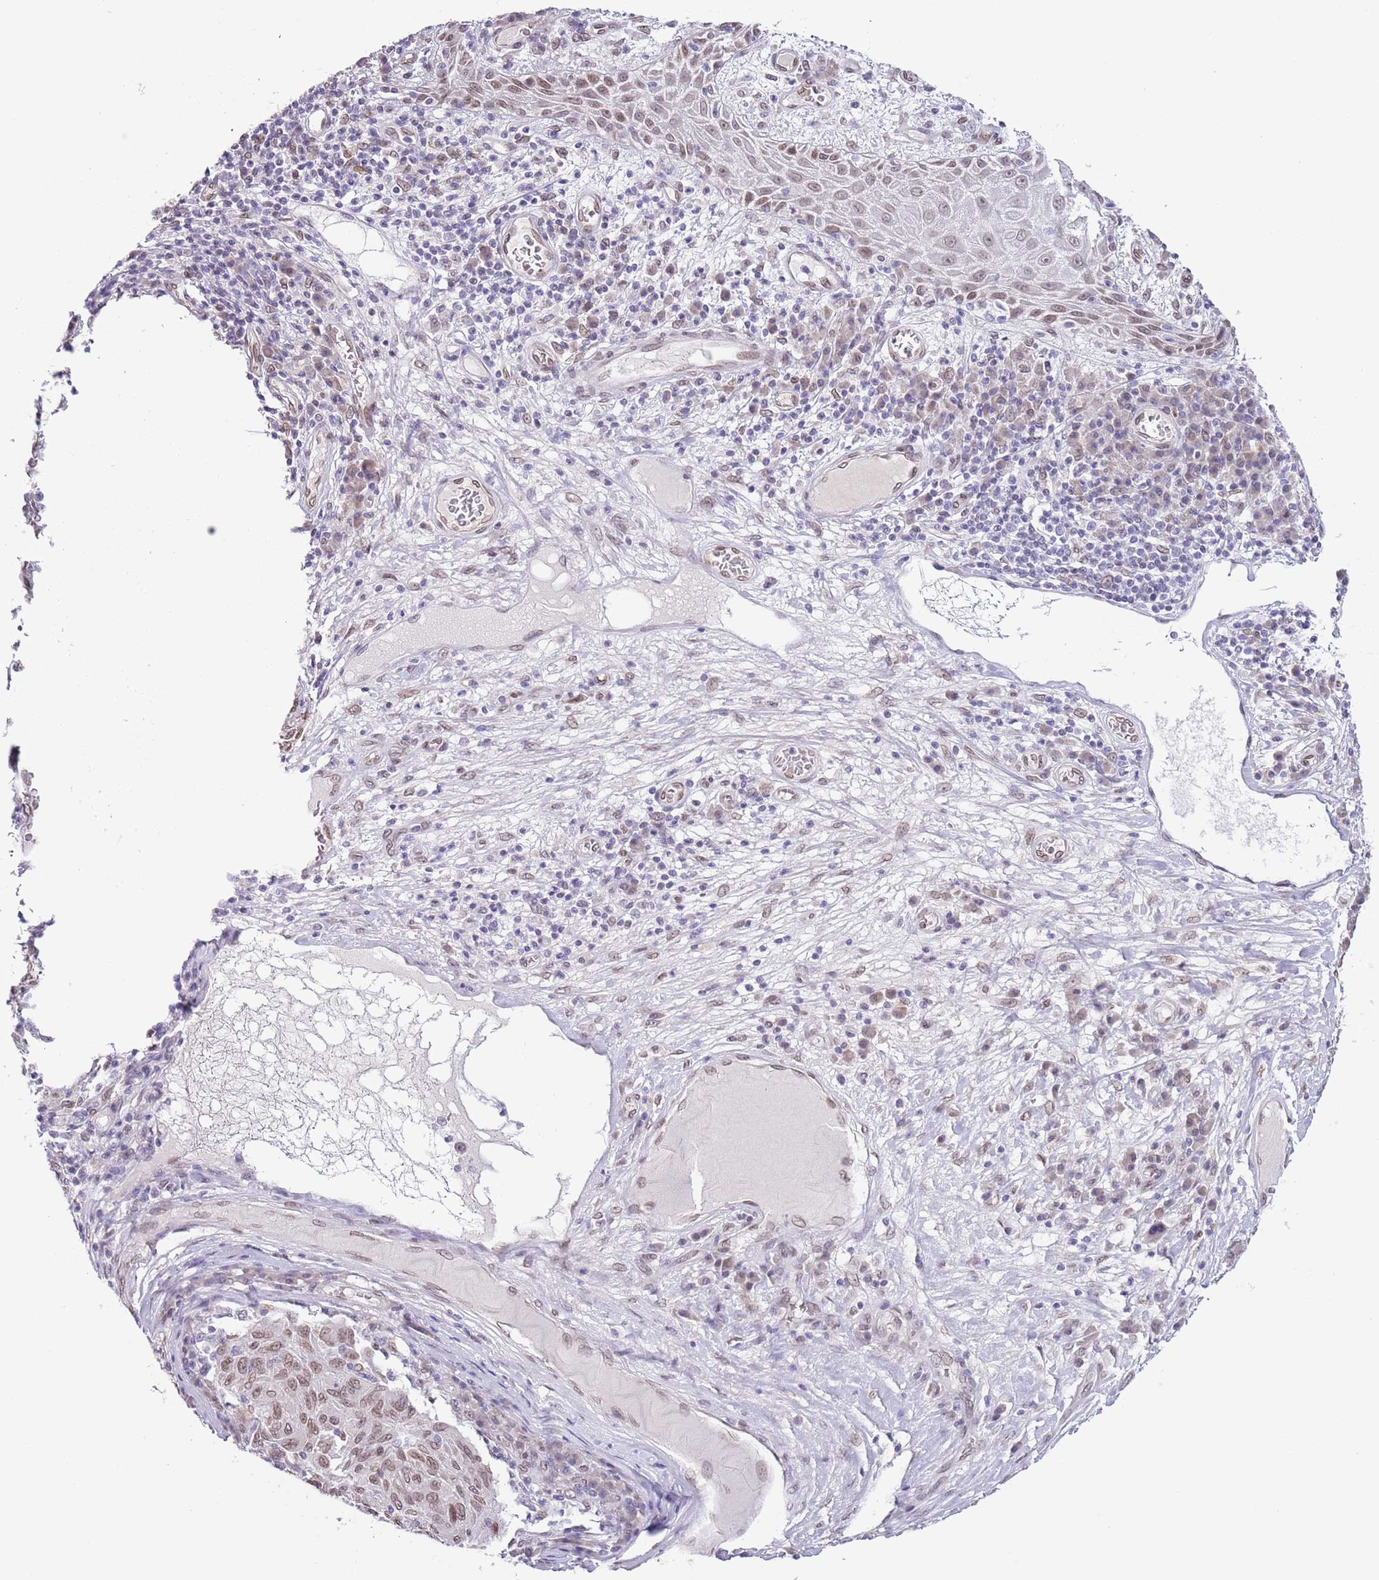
{"staining": {"intensity": "moderate", "quantity": ">75%", "location": "nuclear"}, "tissue": "melanoma", "cell_type": "Tumor cells", "image_type": "cancer", "snomed": [{"axis": "morphology", "description": "Malignant melanoma, NOS"}, {"axis": "topography", "description": "Skin"}], "caption": "Immunohistochemical staining of human malignant melanoma shows medium levels of moderate nuclear protein expression in approximately >75% of tumor cells.", "gene": "ZGLP1", "patient": {"sex": "male", "age": 53}}